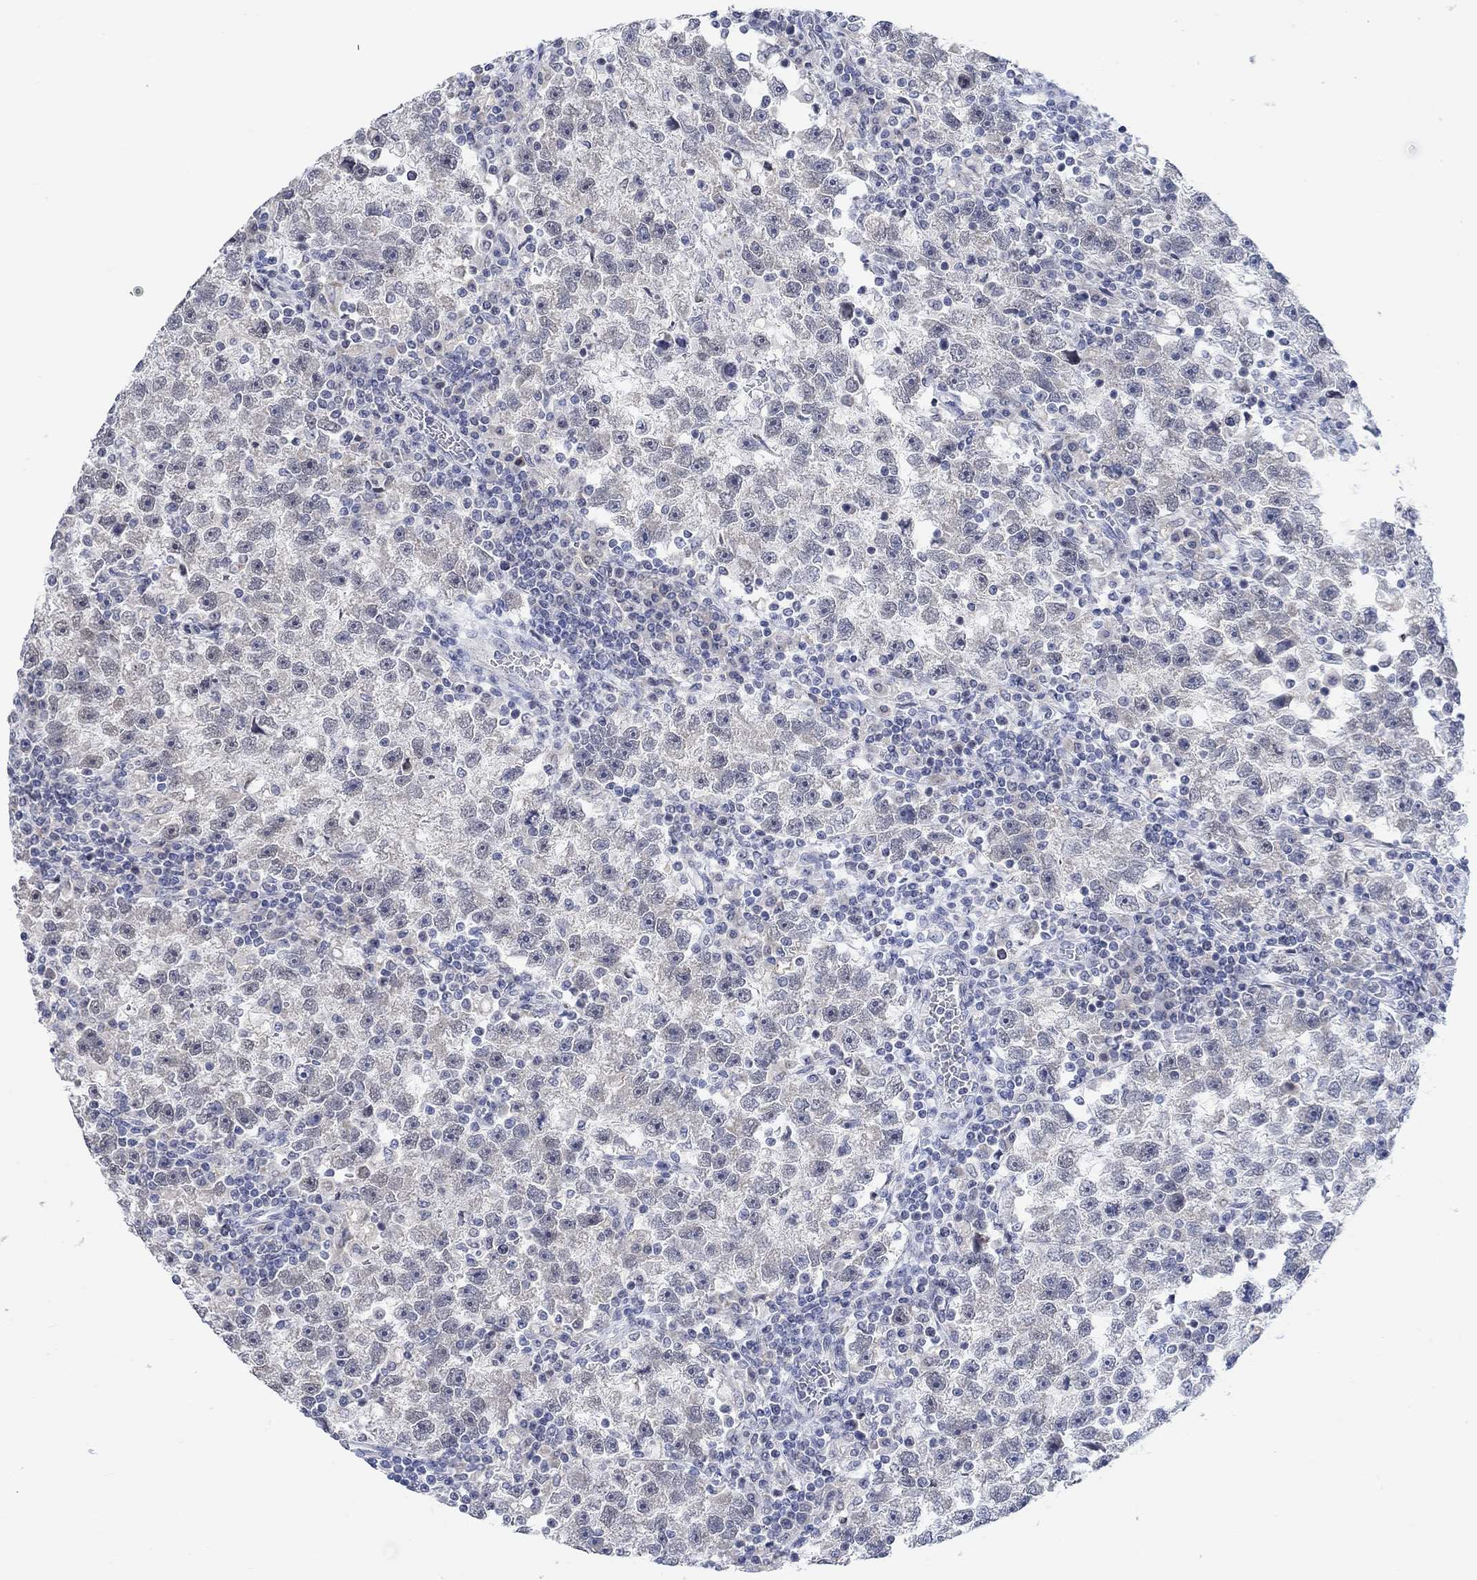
{"staining": {"intensity": "weak", "quantity": "25%-75%", "location": "nuclear"}, "tissue": "testis cancer", "cell_type": "Tumor cells", "image_type": "cancer", "snomed": [{"axis": "morphology", "description": "Seminoma, NOS"}, {"axis": "topography", "description": "Testis"}], "caption": "Human testis cancer (seminoma) stained with a protein marker shows weak staining in tumor cells.", "gene": "ATP6V1E2", "patient": {"sex": "male", "age": 47}}